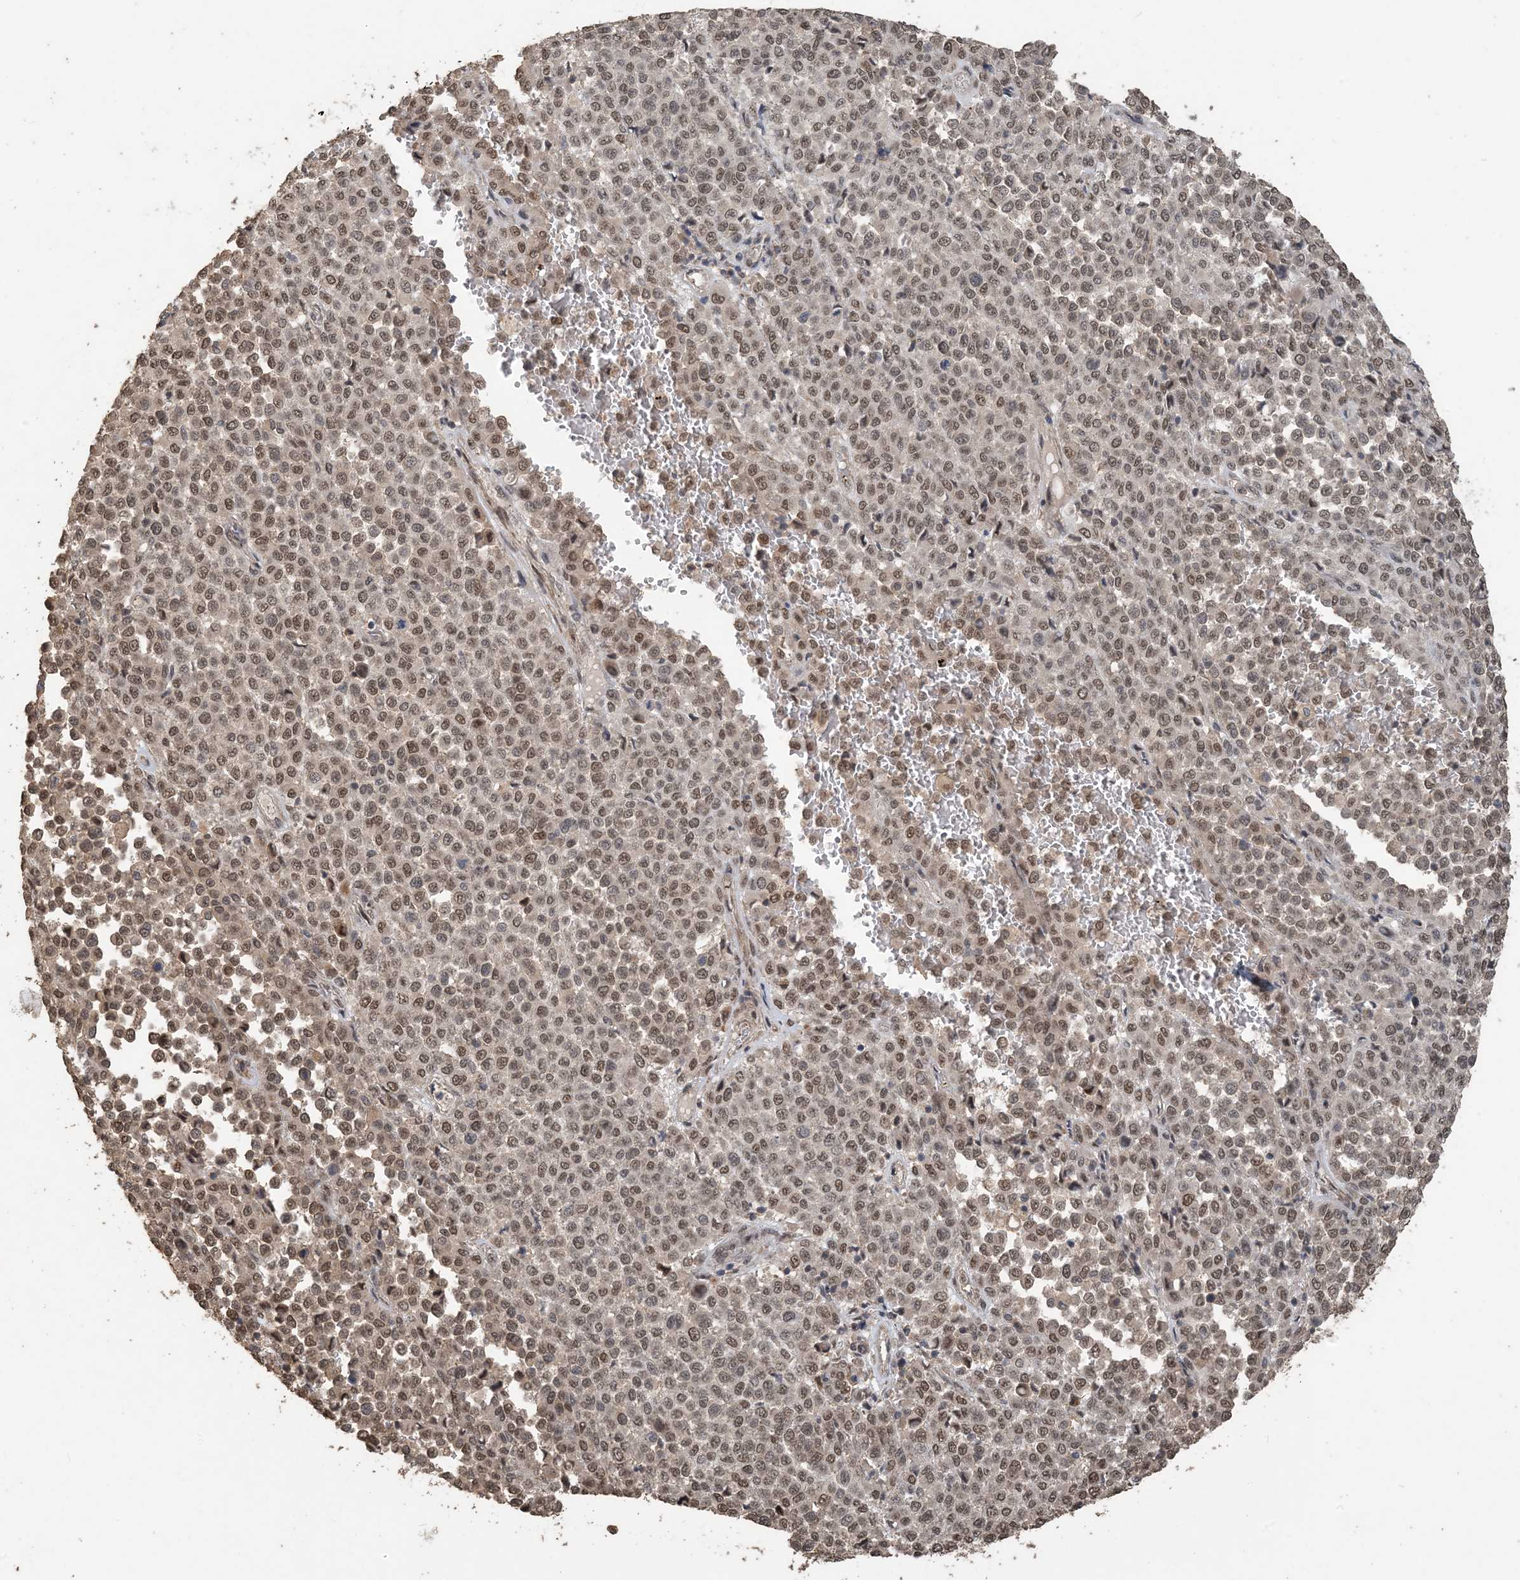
{"staining": {"intensity": "moderate", "quantity": ">75%", "location": "nuclear"}, "tissue": "melanoma", "cell_type": "Tumor cells", "image_type": "cancer", "snomed": [{"axis": "morphology", "description": "Malignant melanoma, Metastatic site"}, {"axis": "topography", "description": "Pancreas"}], "caption": "The immunohistochemical stain labels moderate nuclear positivity in tumor cells of melanoma tissue.", "gene": "ZC3H12A", "patient": {"sex": "female", "age": 30}}